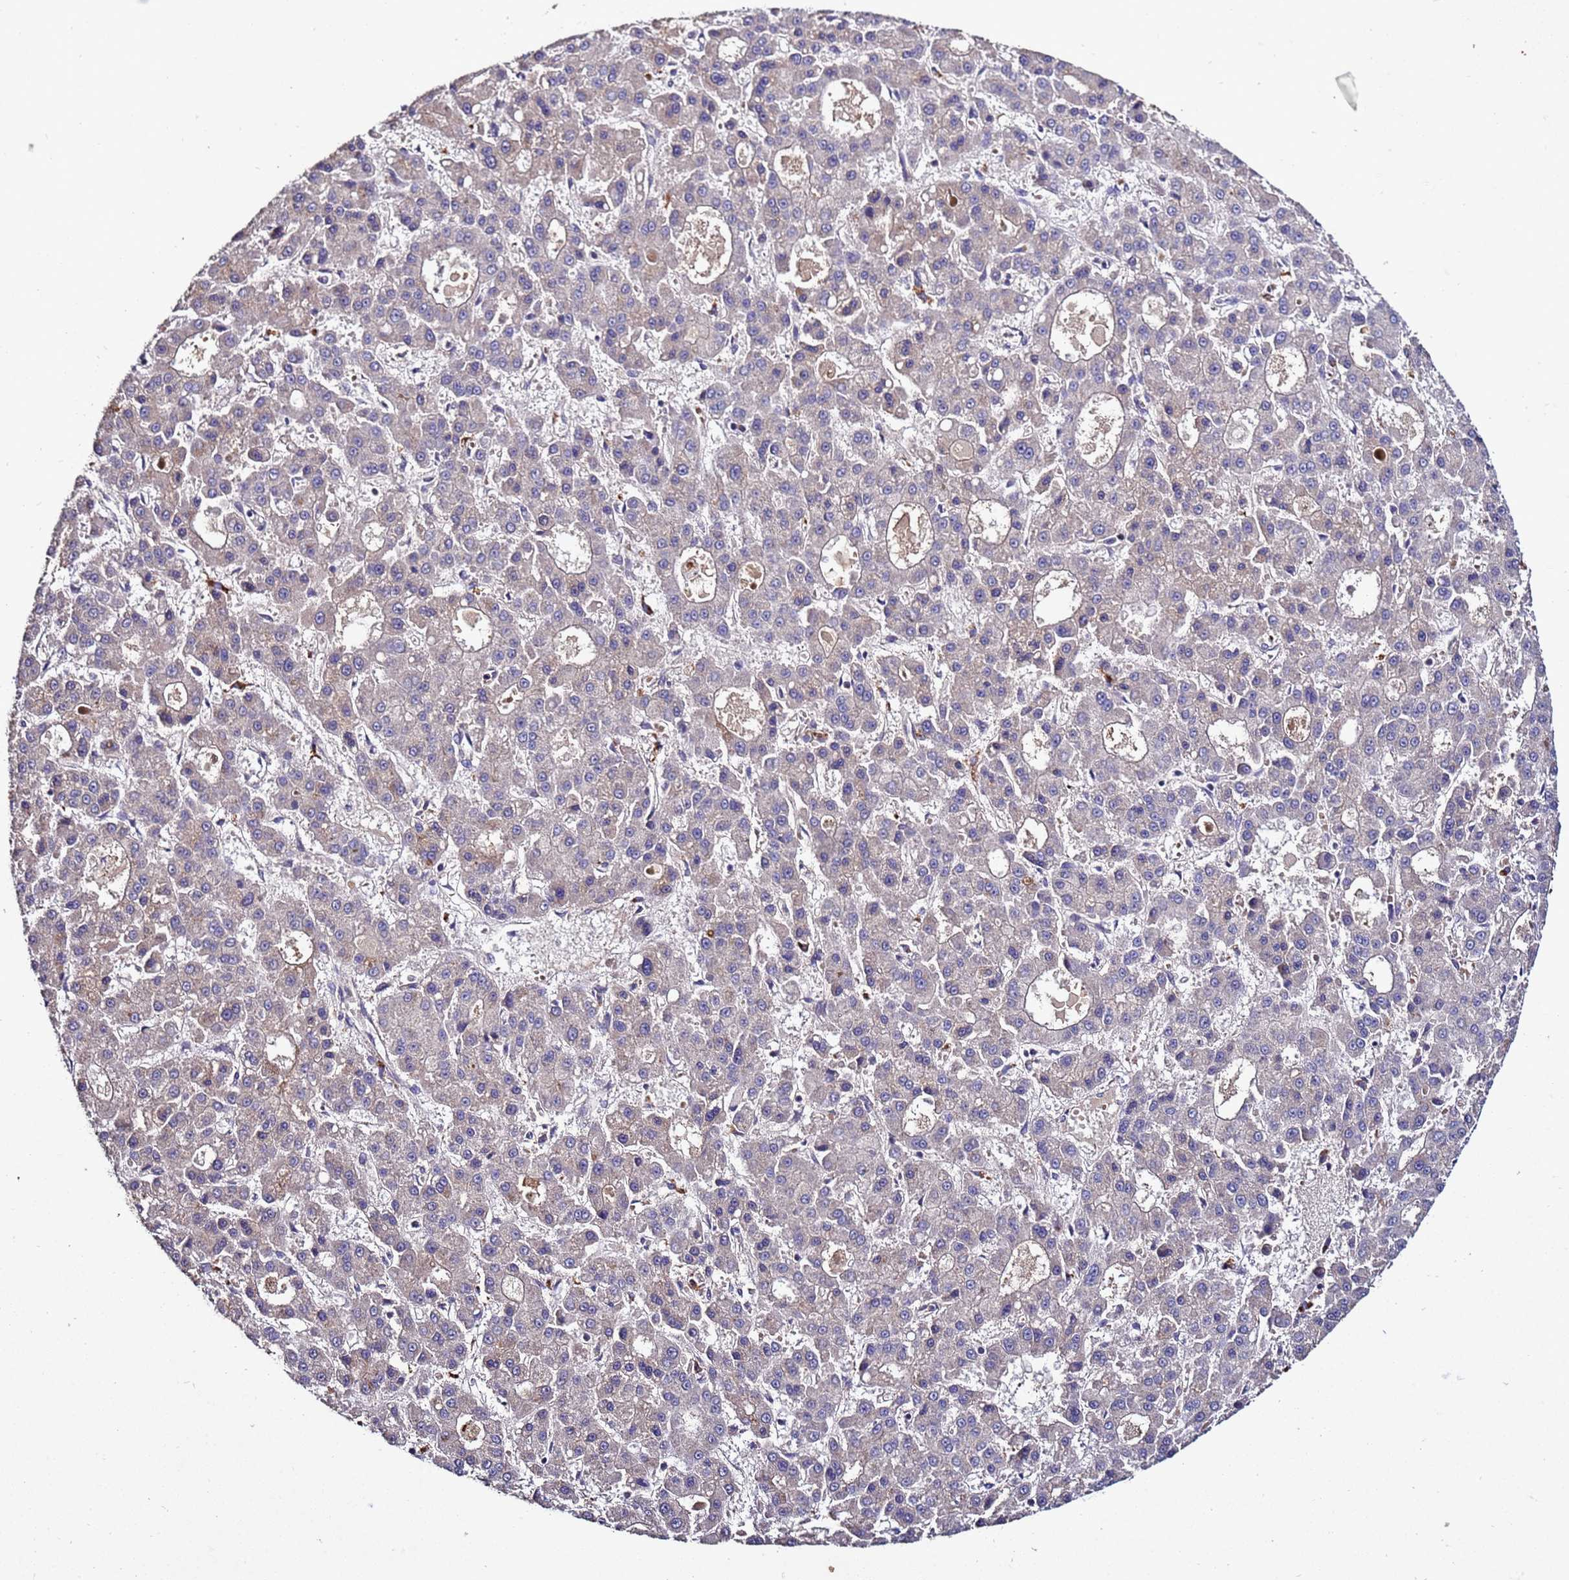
{"staining": {"intensity": "negative", "quantity": "none", "location": "none"}, "tissue": "liver cancer", "cell_type": "Tumor cells", "image_type": "cancer", "snomed": [{"axis": "morphology", "description": "Carcinoma, Hepatocellular, NOS"}, {"axis": "topography", "description": "Liver"}], "caption": "A high-resolution photomicrograph shows immunohistochemistry staining of hepatocellular carcinoma (liver), which reveals no significant expression in tumor cells.", "gene": "GSPT2", "patient": {"sex": "male", "age": 70}}